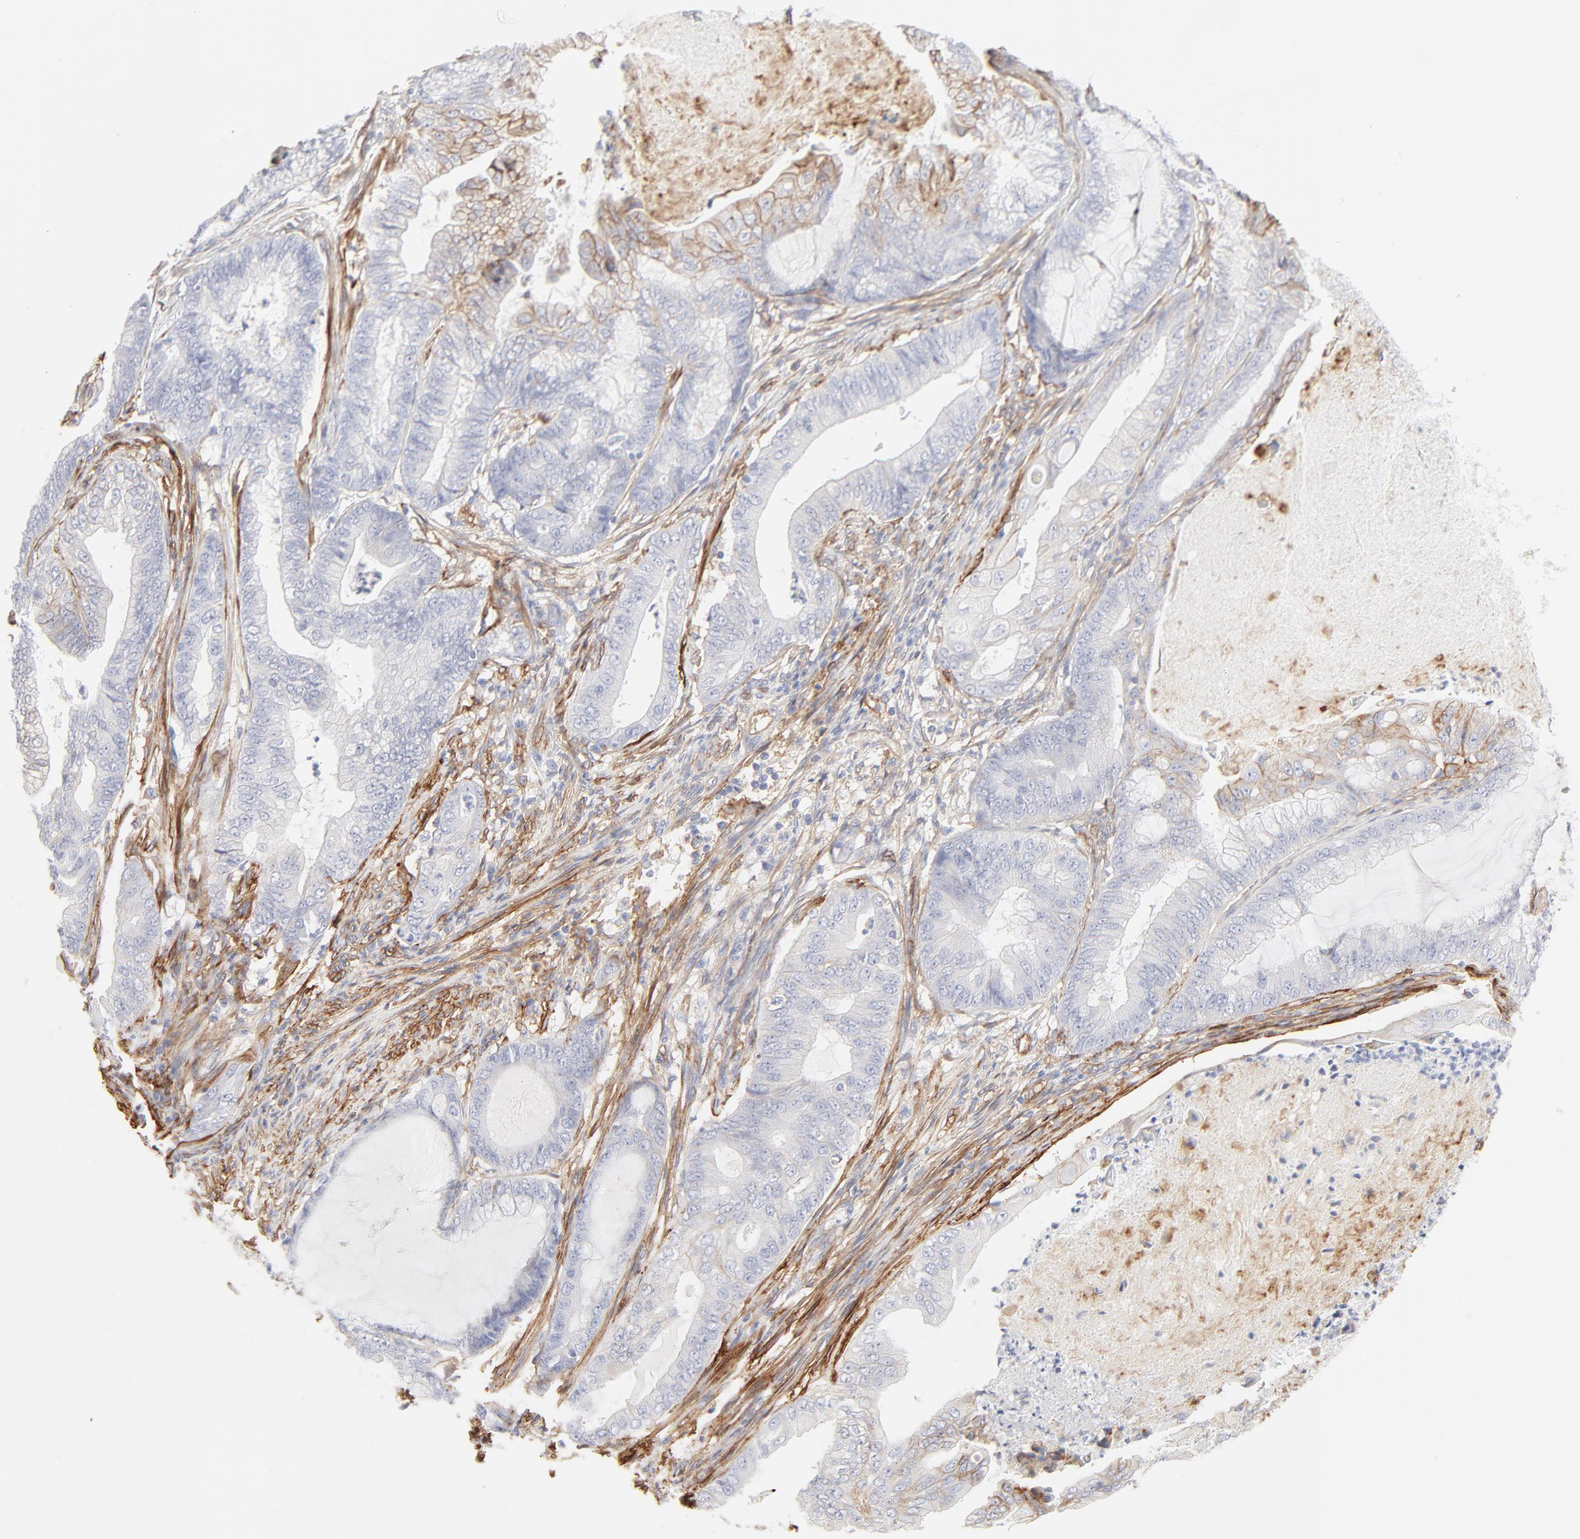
{"staining": {"intensity": "negative", "quantity": "none", "location": "none"}, "tissue": "endometrial cancer", "cell_type": "Tumor cells", "image_type": "cancer", "snomed": [{"axis": "morphology", "description": "Adenocarcinoma, NOS"}, {"axis": "topography", "description": "Endometrium"}], "caption": "Adenocarcinoma (endometrial) was stained to show a protein in brown. There is no significant staining in tumor cells.", "gene": "ITGA5", "patient": {"sex": "female", "age": 63}}